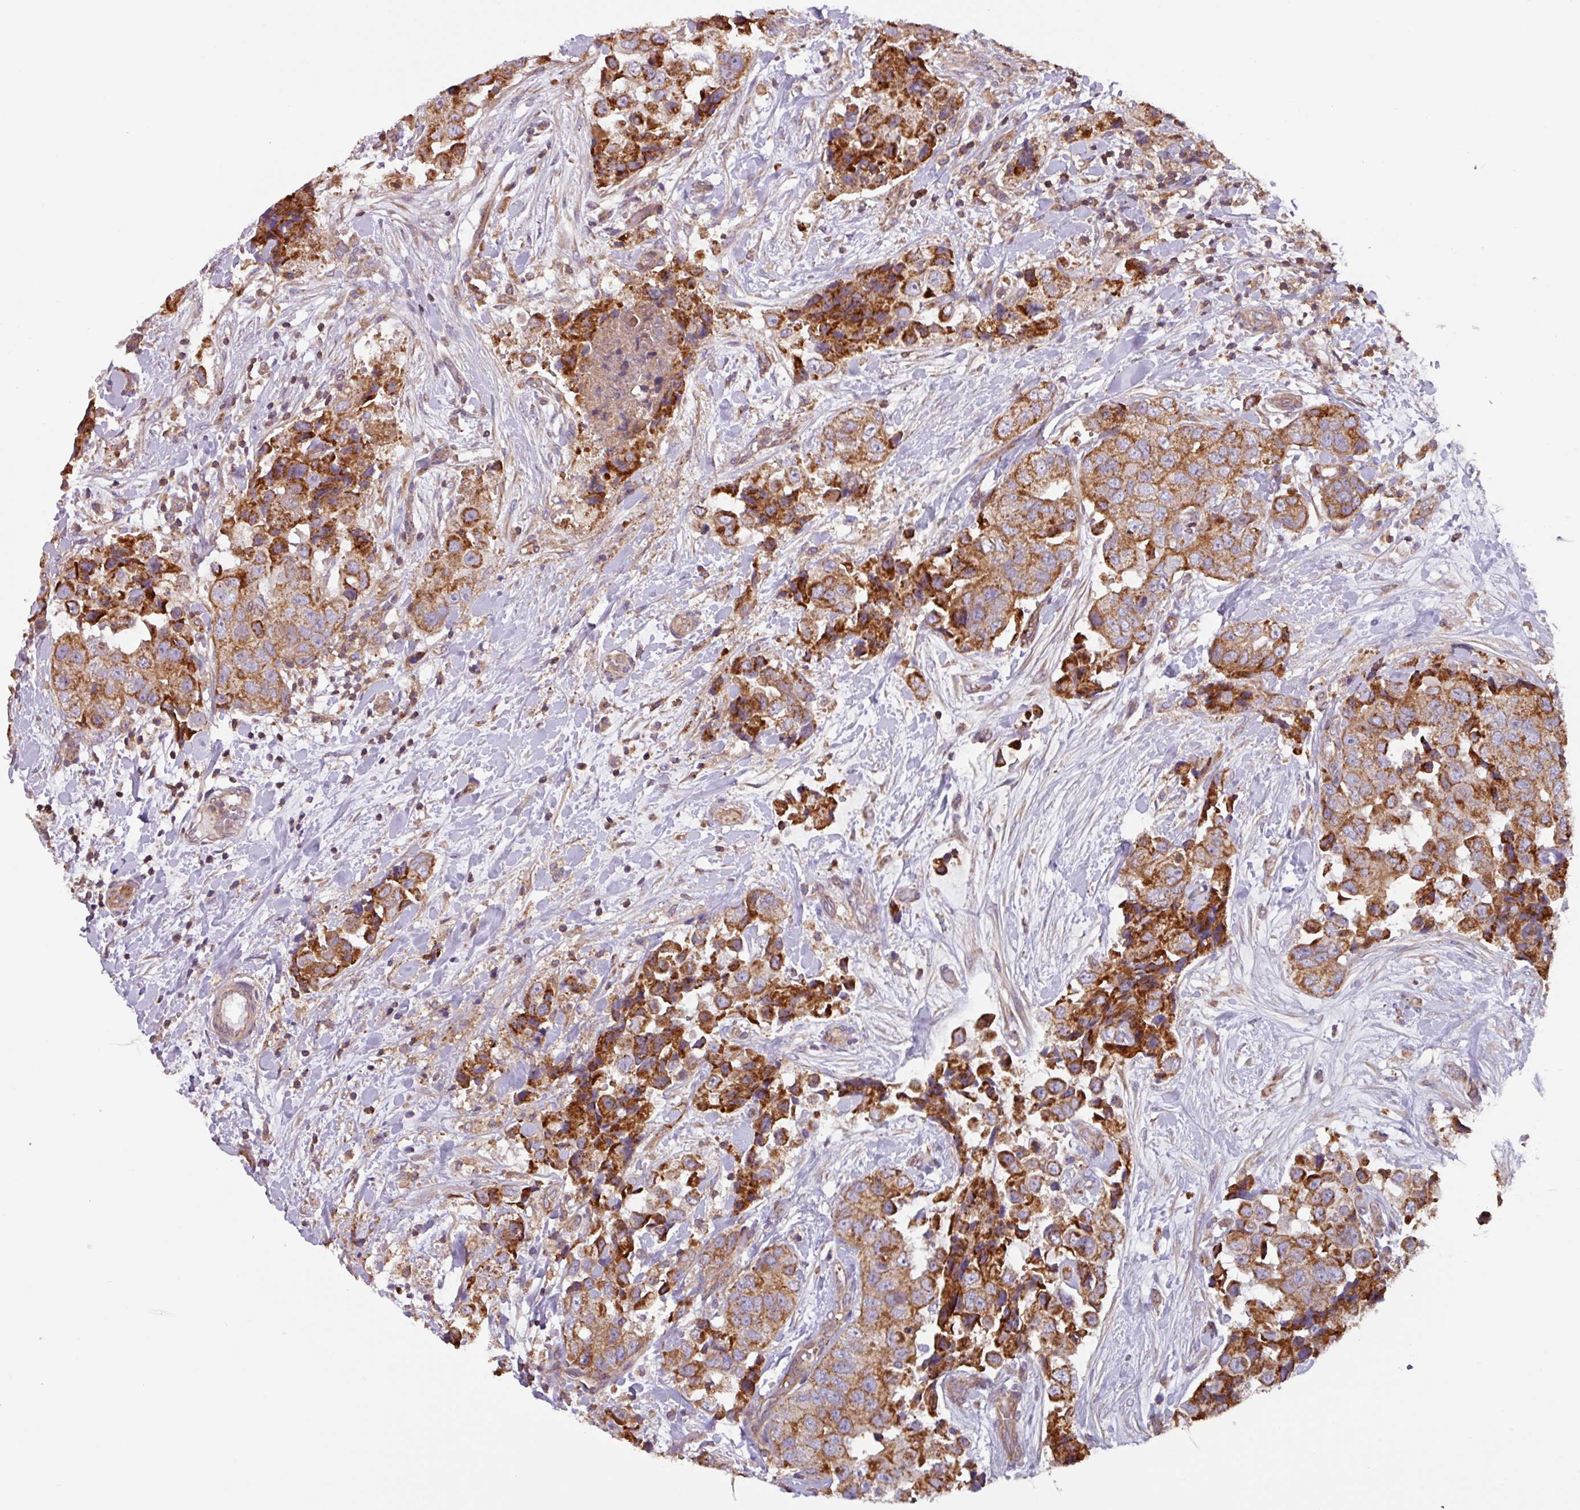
{"staining": {"intensity": "strong", "quantity": ">75%", "location": "cytoplasmic/membranous"}, "tissue": "breast cancer", "cell_type": "Tumor cells", "image_type": "cancer", "snomed": [{"axis": "morphology", "description": "Normal tissue, NOS"}, {"axis": "morphology", "description": "Duct carcinoma"}, {"axis": "topography", "description": "Breast"}], "caption": "Immunohistochemistry micrograph of breast cancer stained for a protein (brown), which demonstrates high levels of strong cytoplasmic/membranous expression in about >75% of tumor cells.", "gene": "PLEKHD1", "patient": {"sex": "female", "age": 62}}